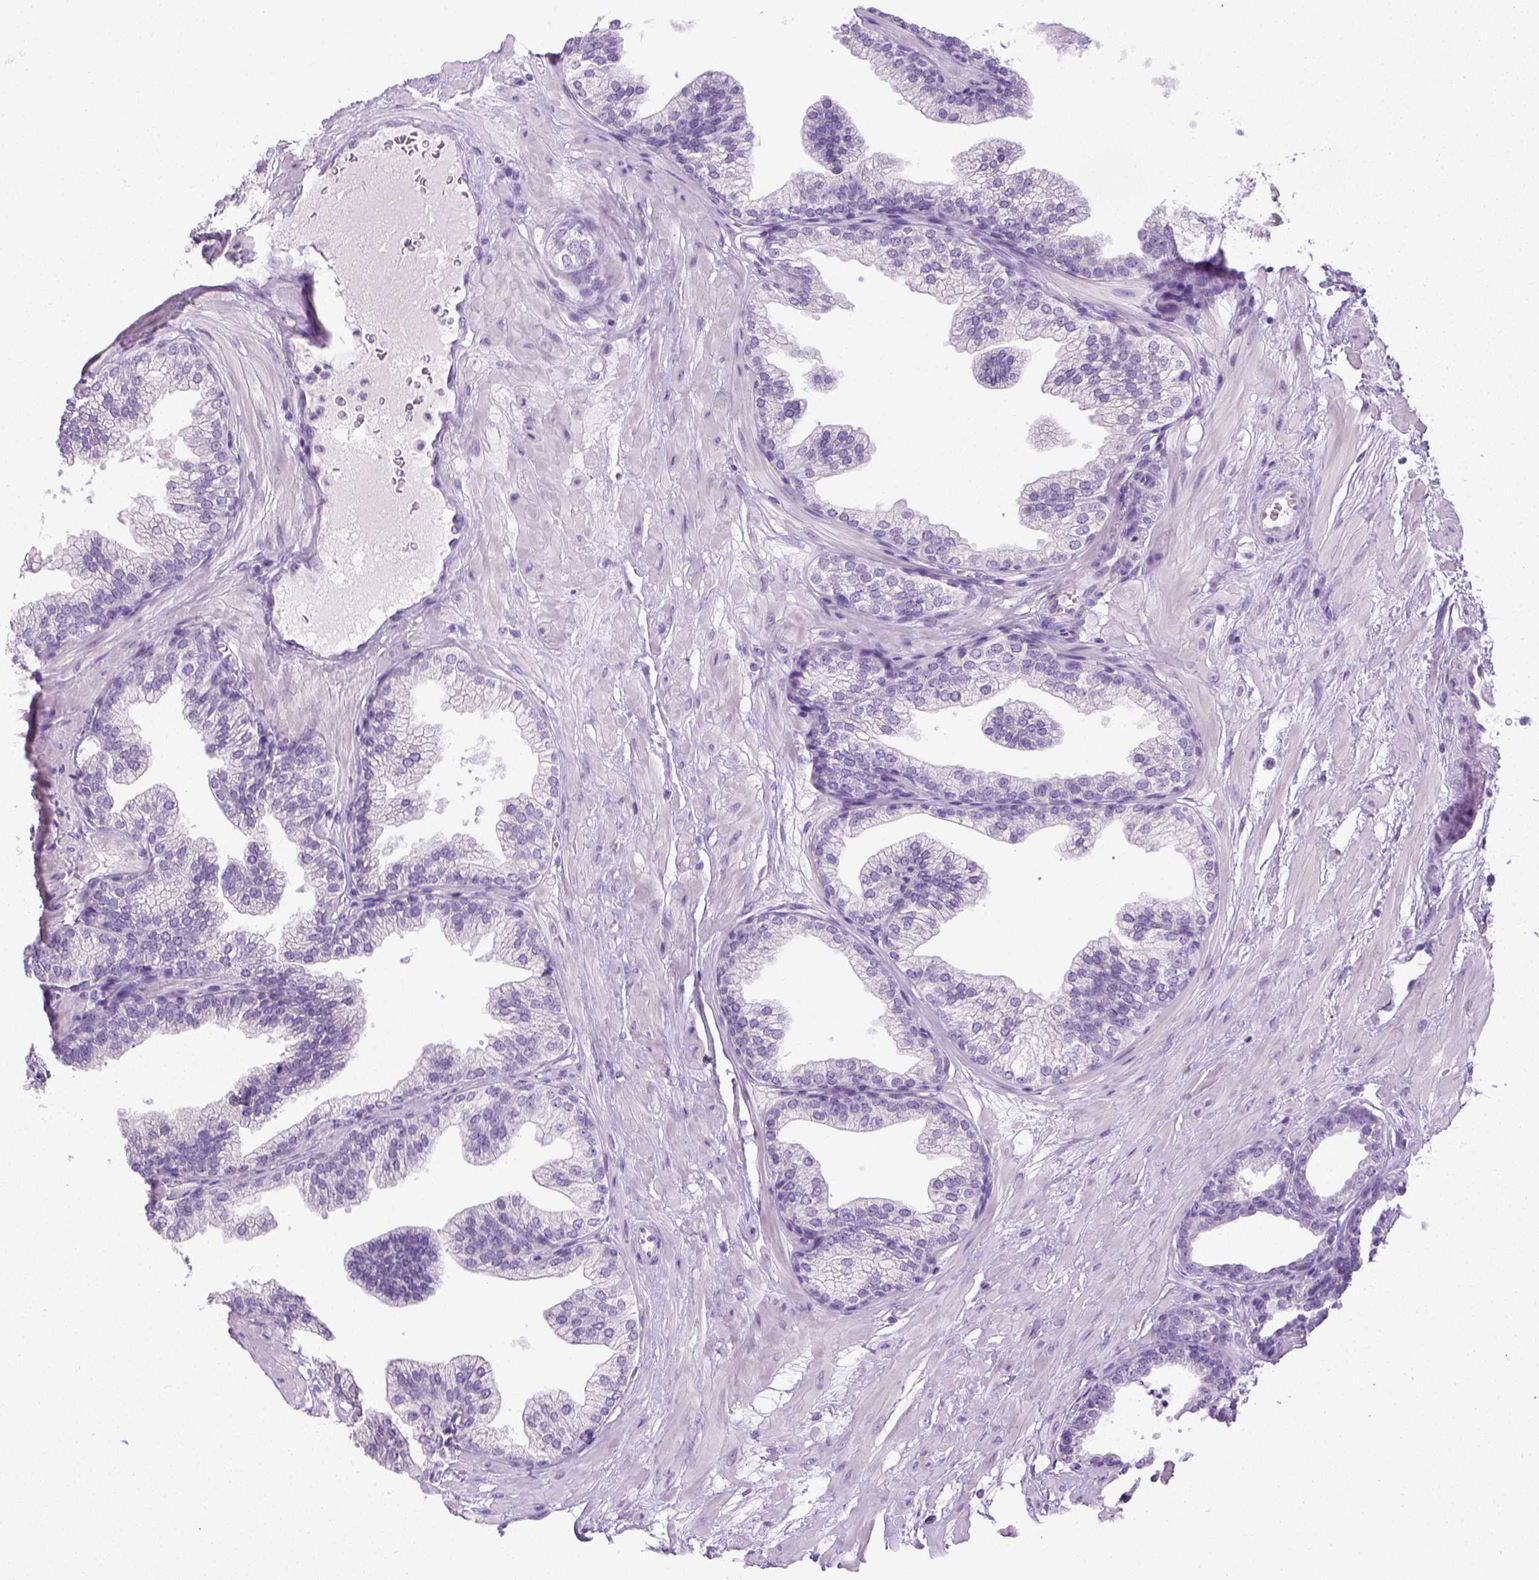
{"staining": {"intensity": "negative", "quantity": "none", "location": "none"}, "tissue": "prostate", "cell_type": "Glandular cells", "image_type": "normal", "snomed": [{"axis": "morphology", "description": "Normal tissue, NOS"}, {"axis": "topography", "description": "Prostate"}], "caption": "The image reveals no significant expression in glandular cells of prostate.", "gene": "LGSN", "patient": {"sex": "male", "age": 37}}